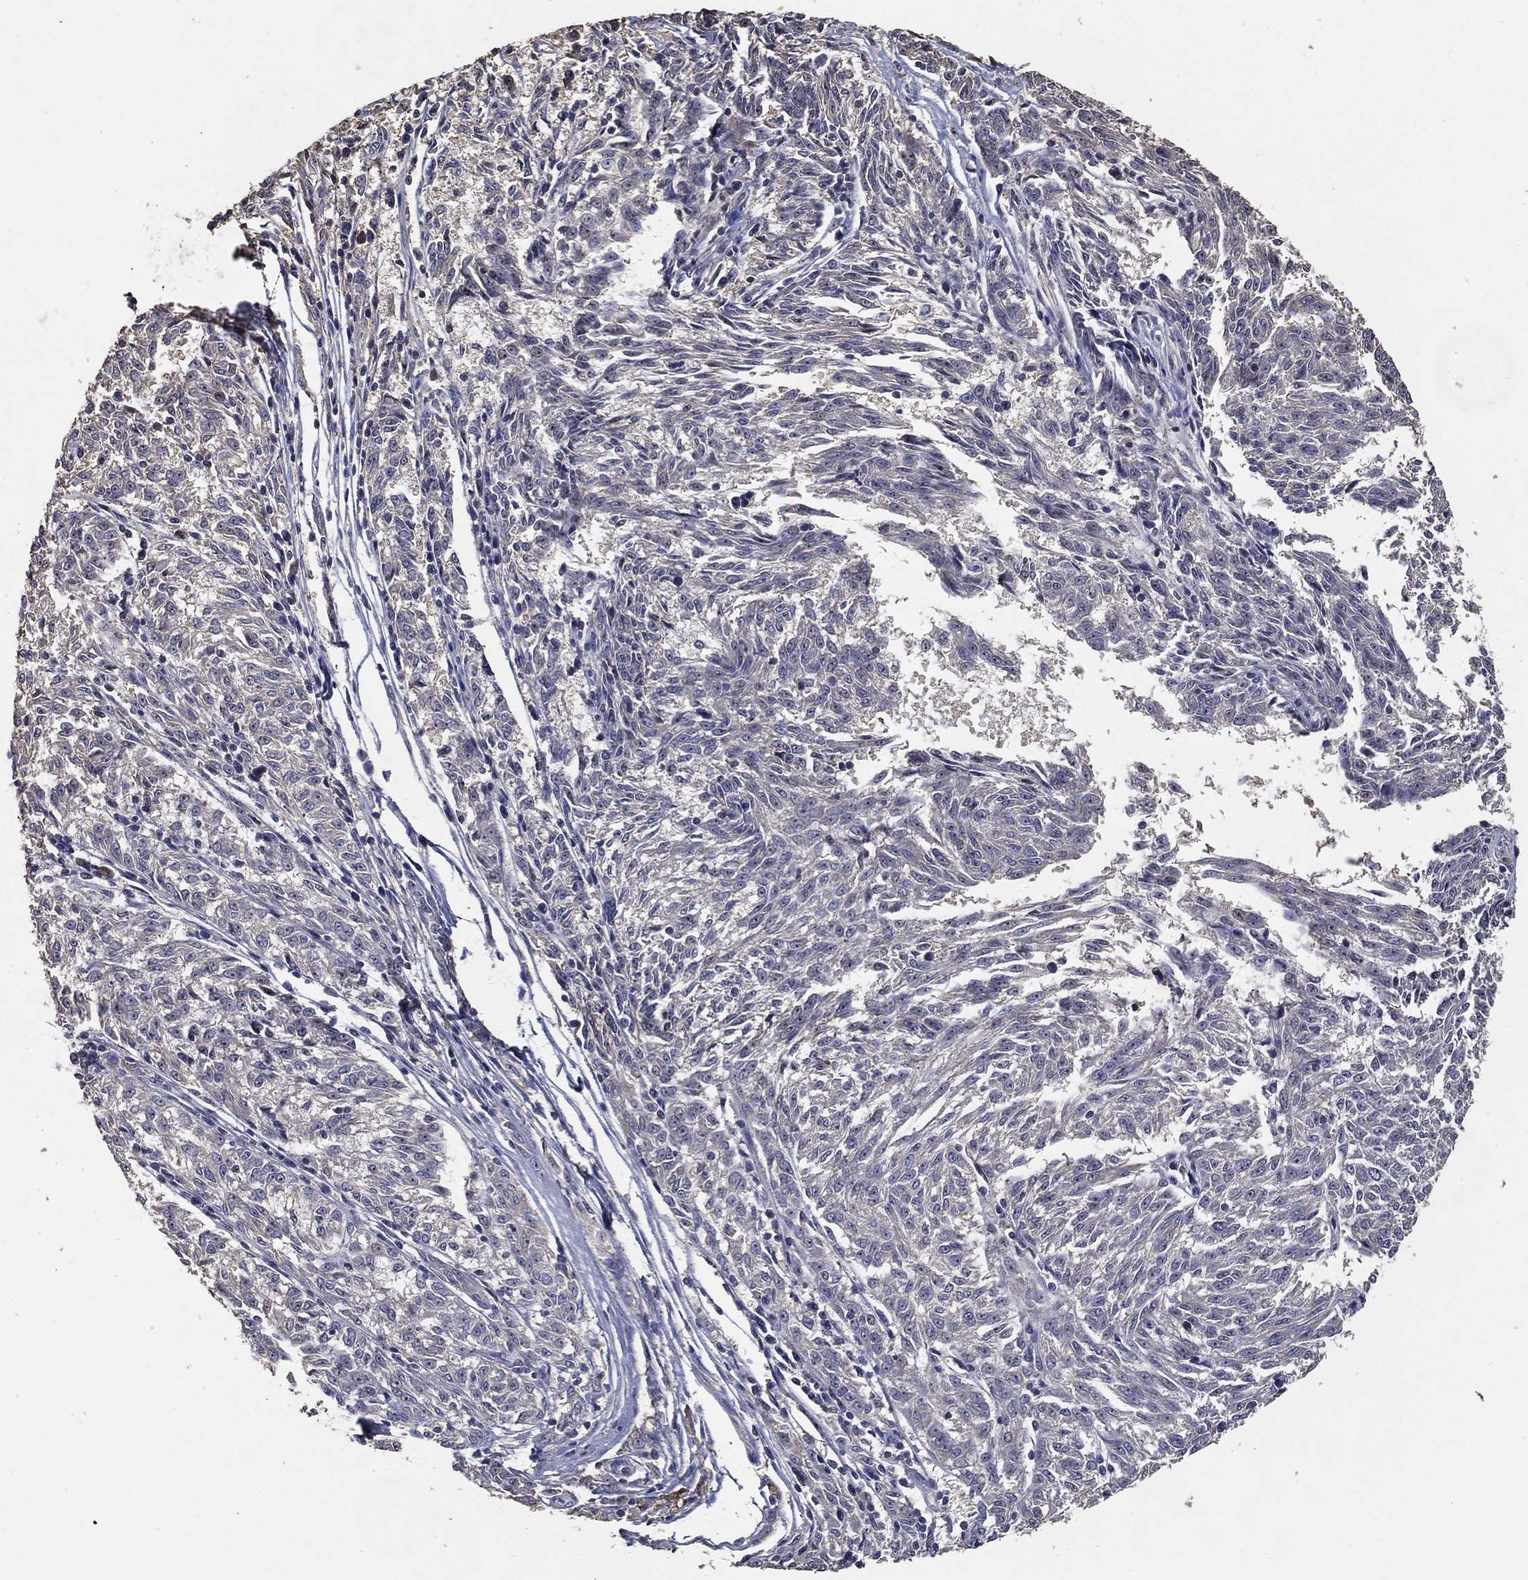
{"staining": {"intensity": "negative", "quantity": "none", "location": "none"}, "tissue": "melanoma", "cell_type": "Tumor cells", "image_type": "cancer", "snomed": [{"axis": "morphology", "description": "Malignant melanoma, NOS"}, {"axis": "topography", "description": "Skin"}], "caption": "This photomicrograph is of melanoma stained with IHC to label a protein in brown with the nuclei are counter-stained blue. There is no positivity in tumor cells.", "gene": "EFNA1", "patient": {"sex": "female", "age": 72}}